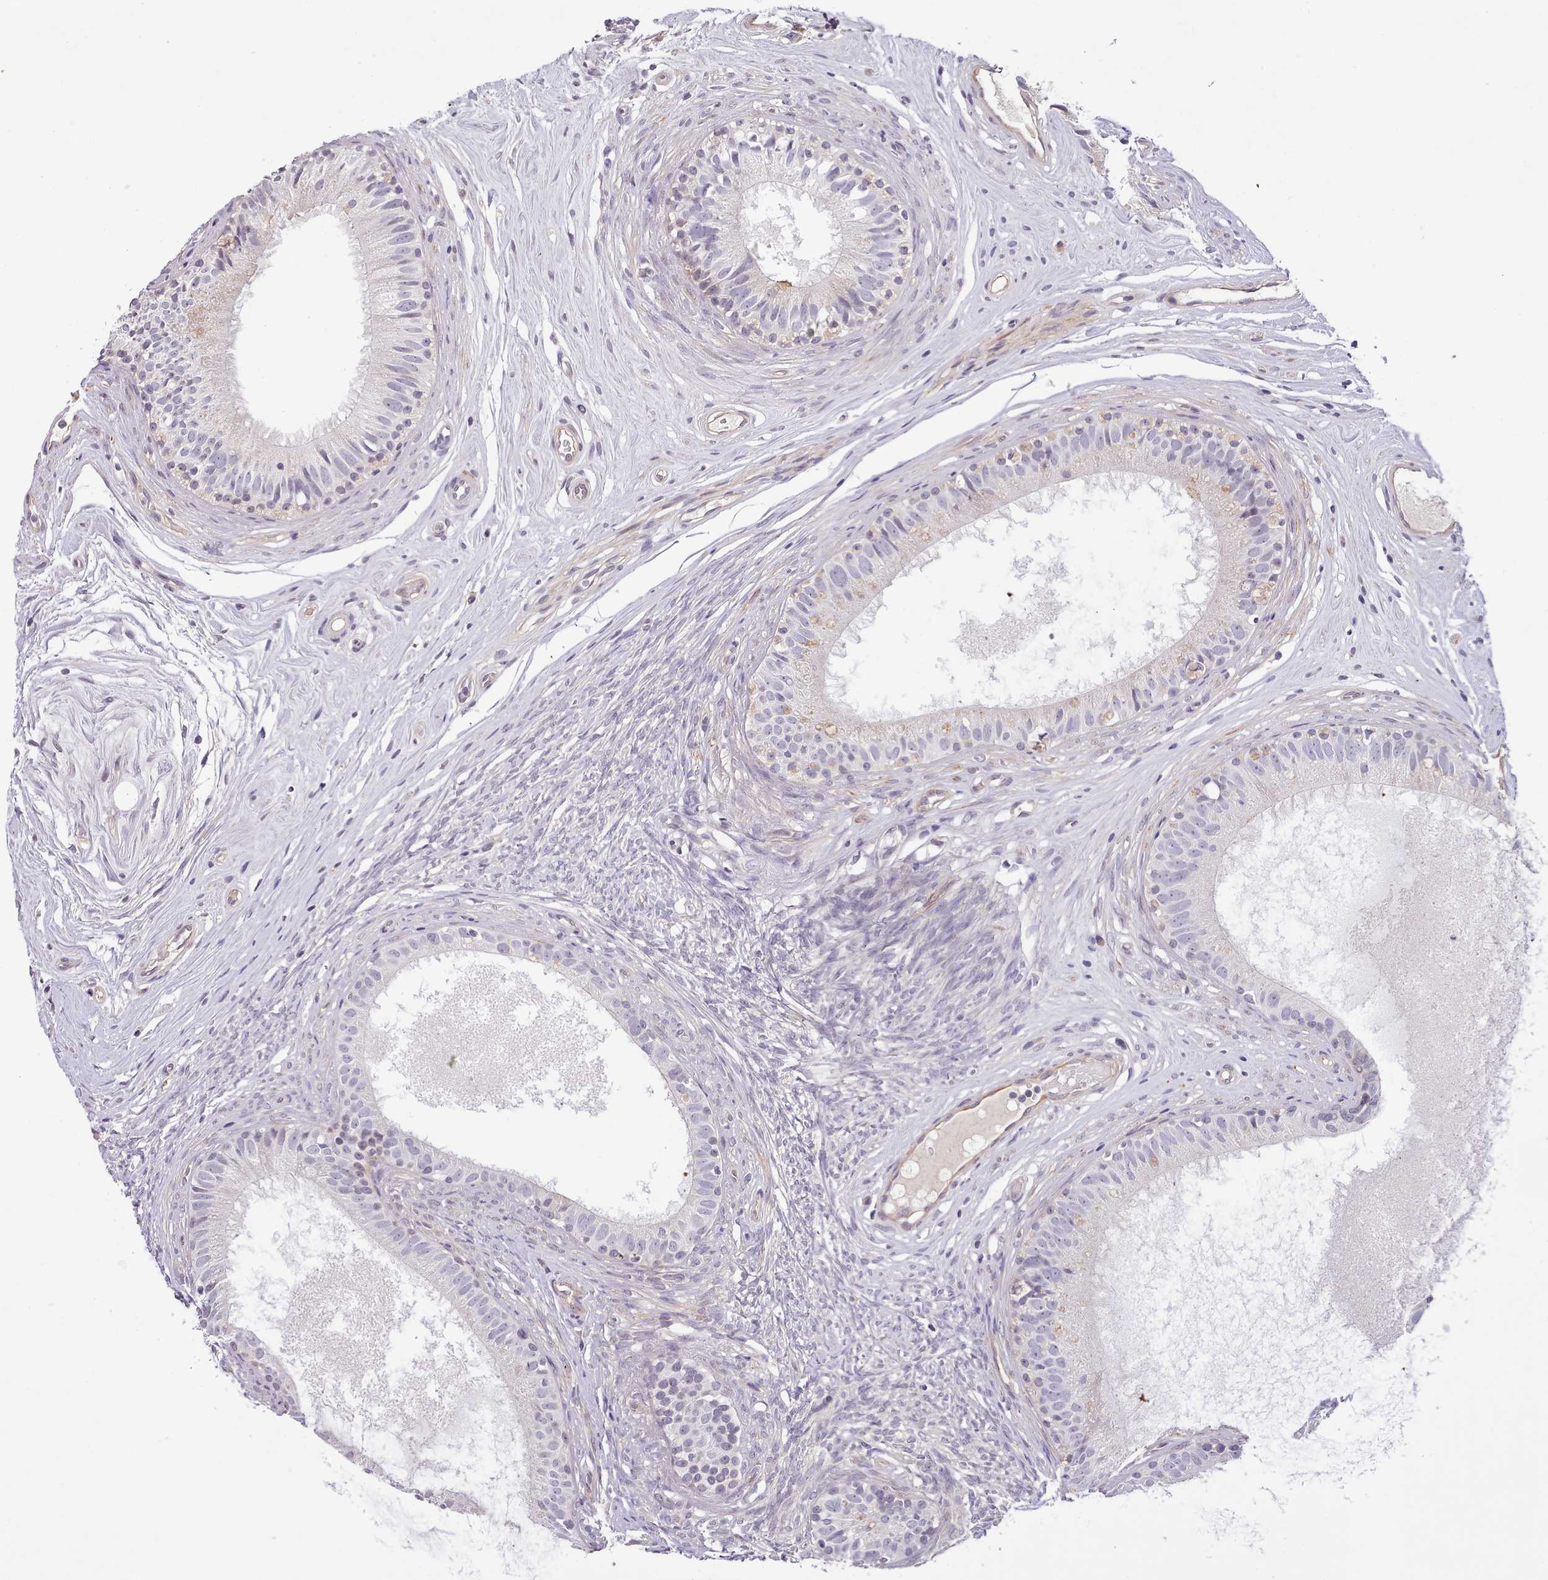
{"staining": {"intensity": "negative", "quantity": "none", "location": "none"}, "tissue": "epididymis", "cell_type": "Glandular cells", "image_type": "normal", "snomed": [{"axis": "morphology", "description": "Normal tissue, NOS"}, {"axis": "topography", "description": "Epididymis"}], "caption": "Immunohistochemical staining of benign human epididymis demonstrates no significant staining in glandular cells. Brightfield microscopy of immunohistochemistry (IHC) stained with DAB (3,3'-diaminobenzidine) (brown) and hematoxylin (blue), captured at high magnification.", "gene": "ZNF658", "patient": {"sex": "male", "age": 74}}